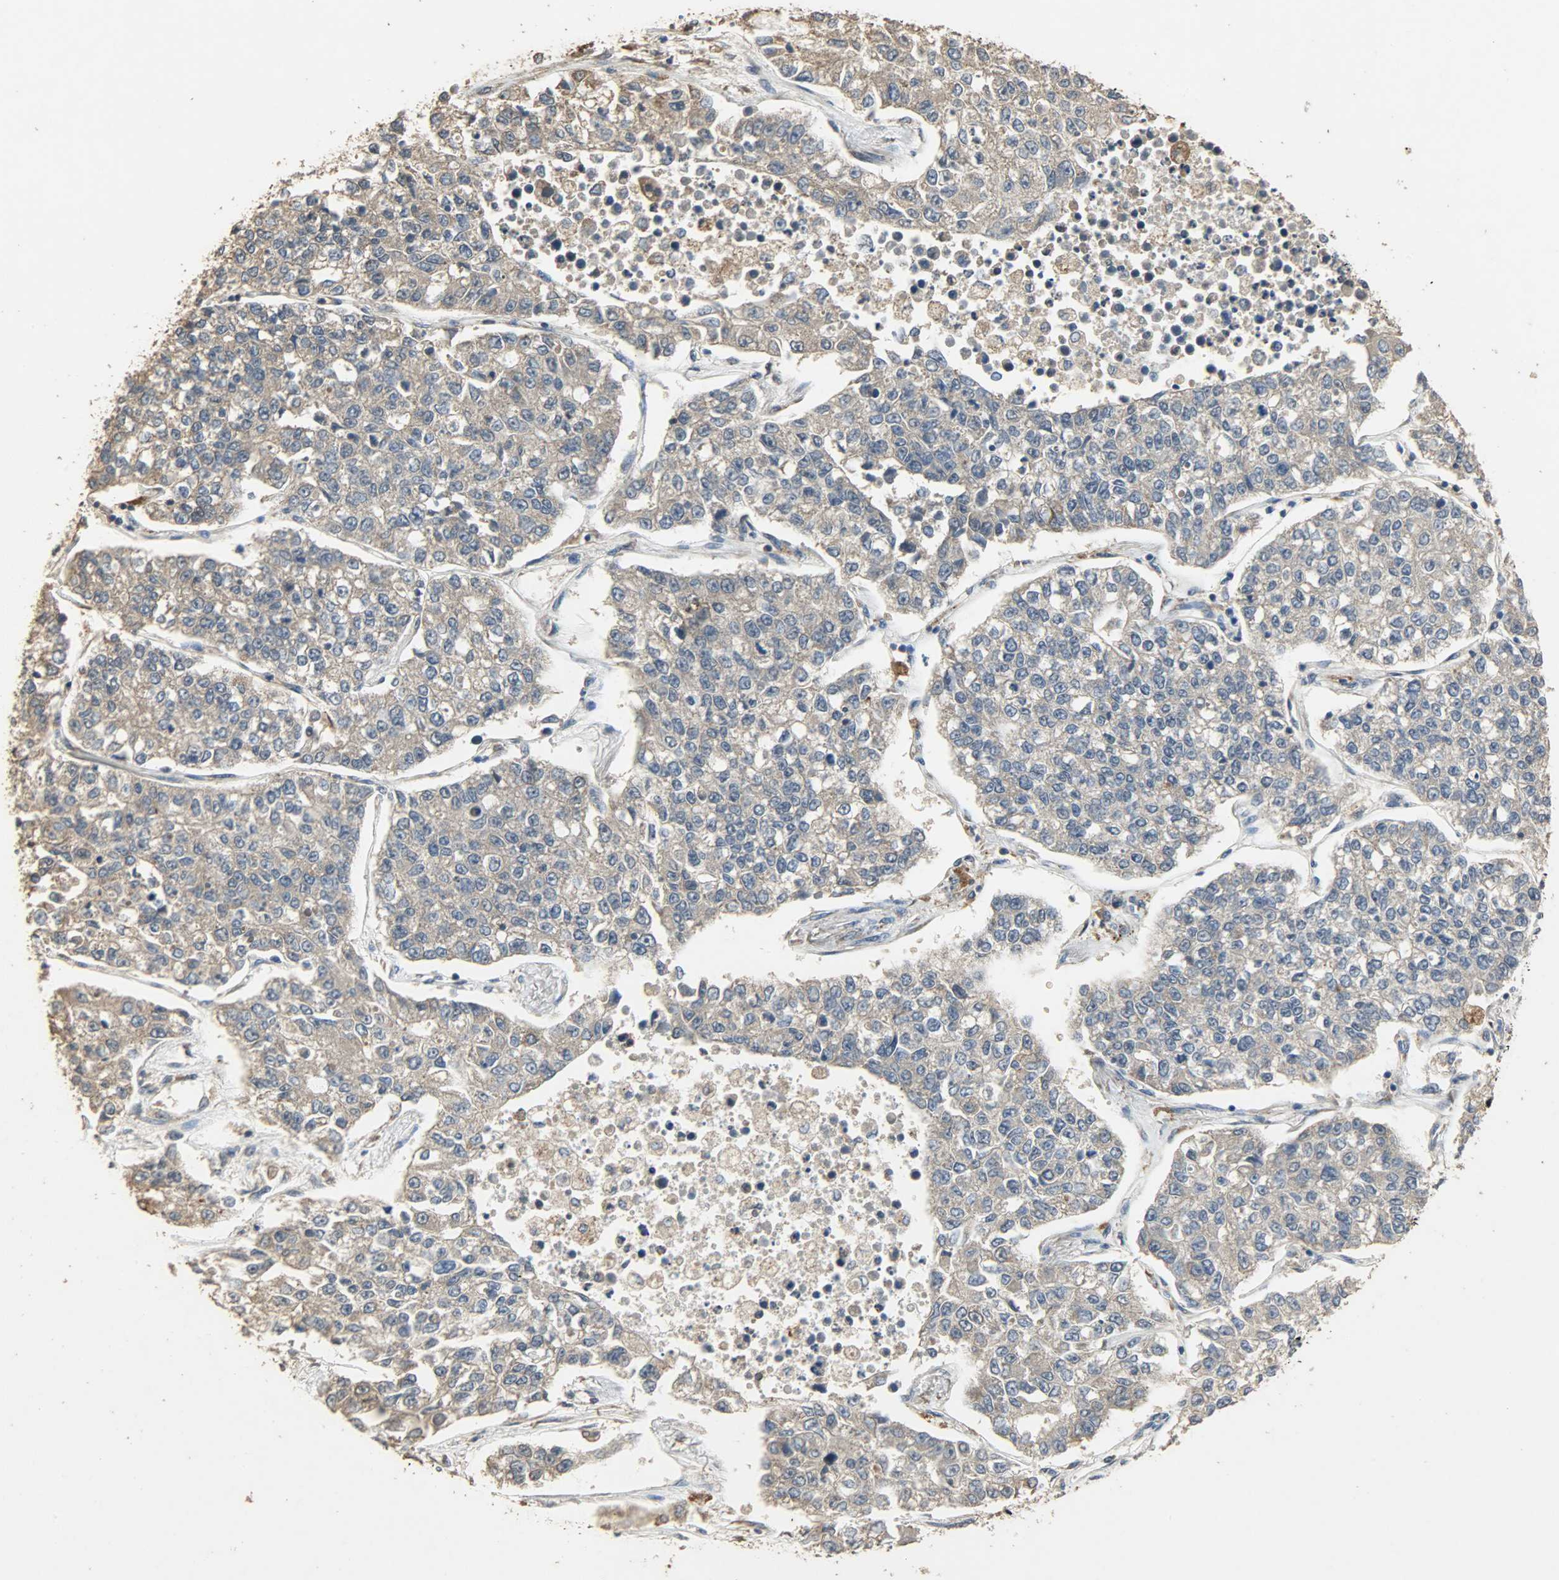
{"staining": {"intensity": "weak", "quantity": ">75%", "location": "cytoplasmic/membranous"}, "tissue": "lung cancer", "cell_type": "Tumor cells", "image_type": "cancer", "snomed": [{"axis": "morphology", "description": "Adenocarcinoma, NOS"}, {"axis": "topography", "description": "Lung"}], "caption": "Immunohistochemical staining of human lung cancer displays weak cytoplasmic/membranous protein expression in about >75% of tumor cells.", "gene": "CDKN2C", "patient": {"sex": "male", "age": 49}}